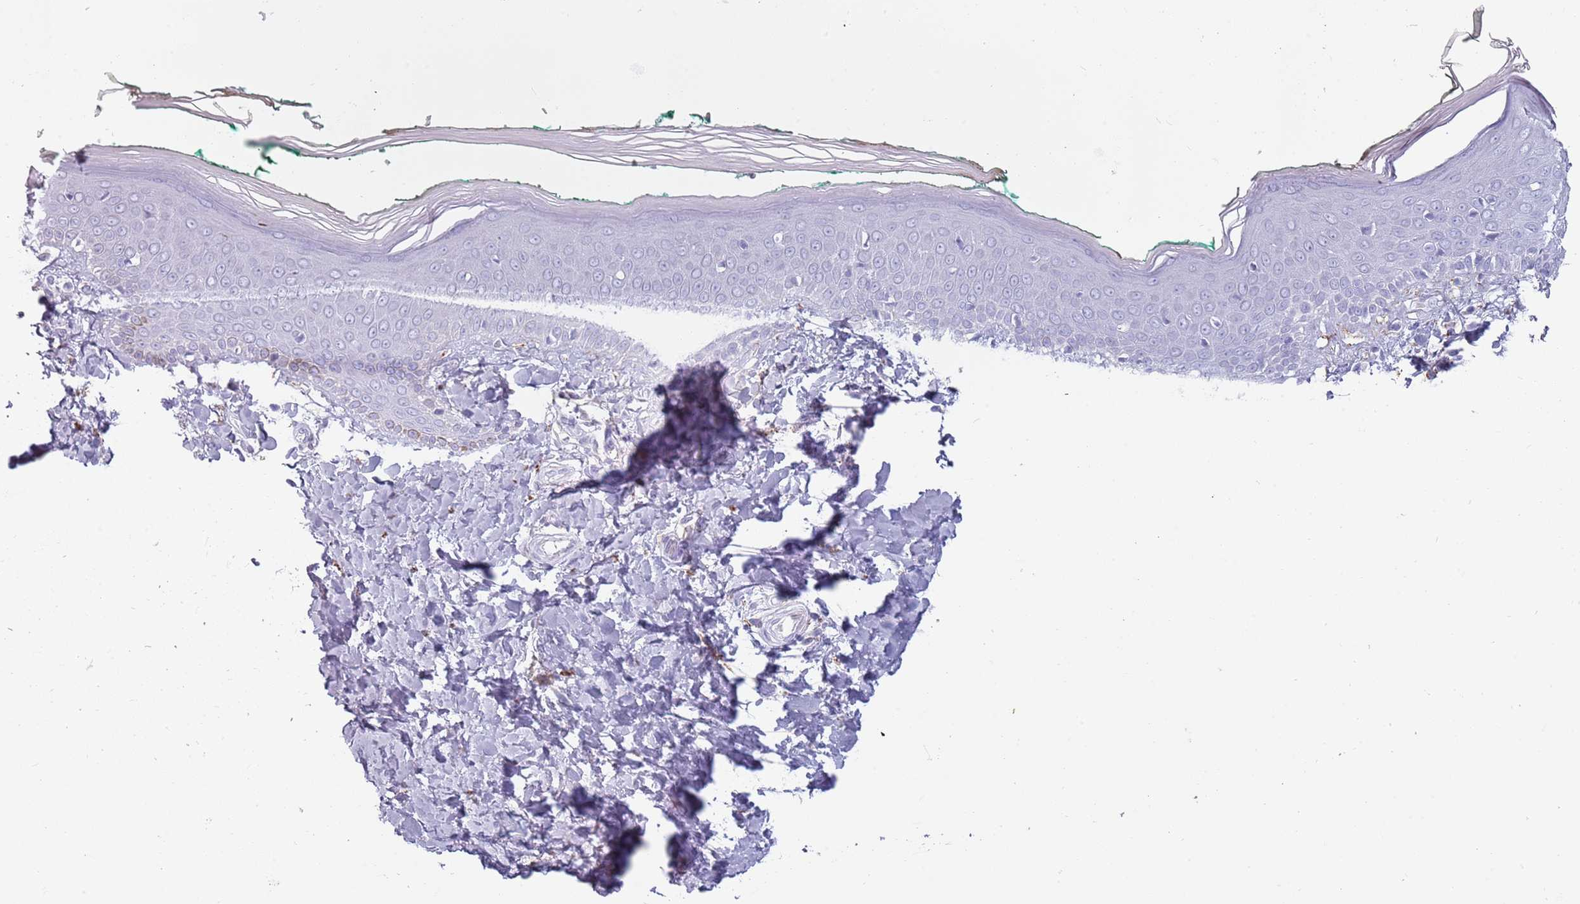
{"staining": {"intensity": "negative", "quantity": "none", "location": "none"}, "tissue": "skin", "cell_type": "Fibroblasts", "image_type": "normal", "snomed": [{"axis": "morphology", "description": "Normal tissue, NOS"}, {"axis": "morphology", "description": "Malignant melanoma, NOS"}, {"axis": "topography", "description": "Skin"}], "caption": "Immunohistochemistry image of unremarkable skin: human skin stained with DAB (3,3'-diaminobenzidine) reveals no significant protein expression in fibroblasts. (DAB IHC with hematoxylin counter stain).", "gene": "COLEC12", "patient": {"sex": "male", "age": 62}}